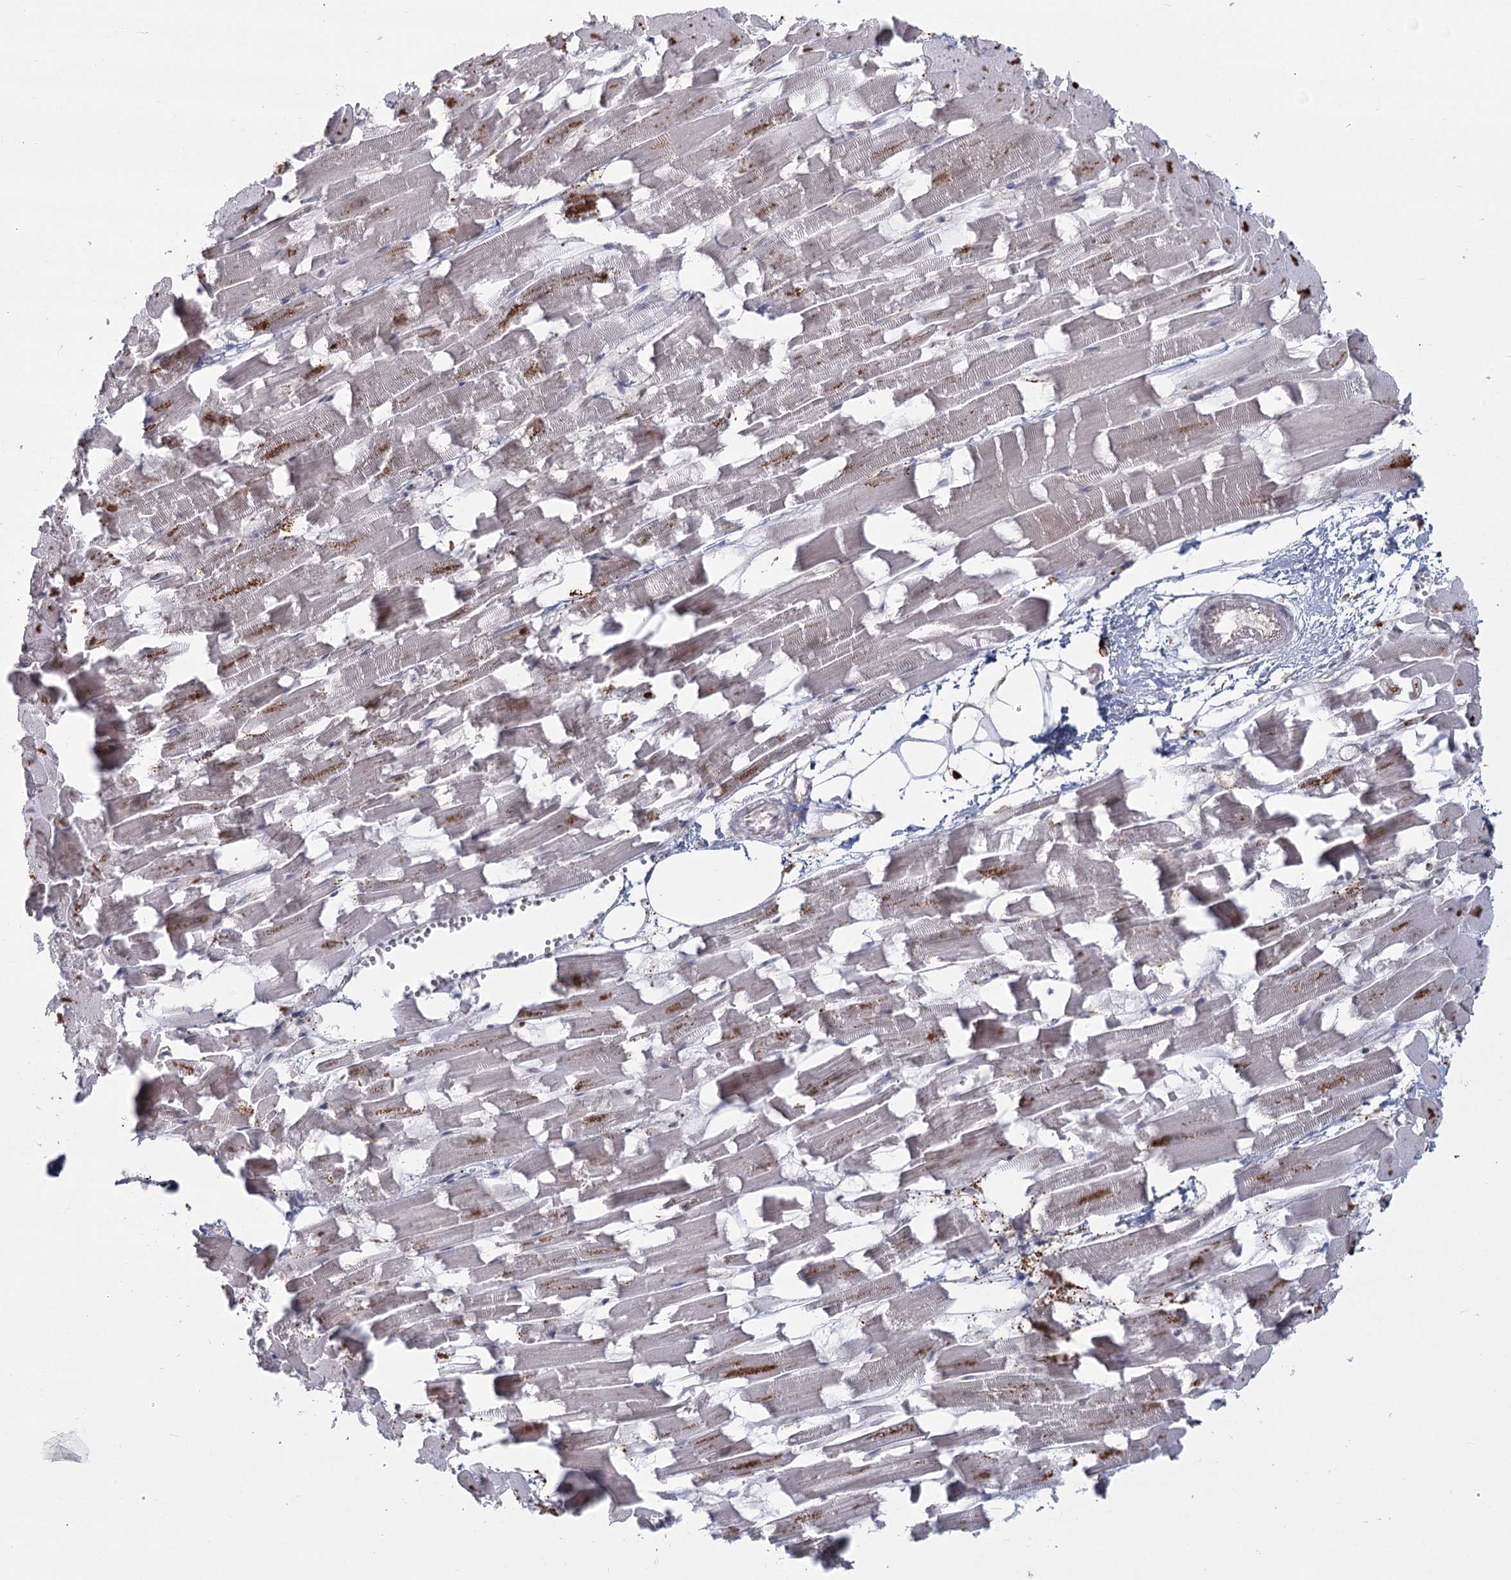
{"staining": {"intensity": "moderate", "quantity": "25%-75%", "location": "cytoplasmic/membranous"}, "tissue": "heart muscle", "cell_type": "Cardiomyocytes", "image_type": "normal", "snomed": [{"axis": "morphology", "description": "Normal tissue, NOS"}, {"axis": "topography", "description": "Heart"}], "caption": "Immunohistochemistry (IHC) histopathology image of benign heart muscle: human heart muscle stained using immunohistochemistry (IHC) exhibits medium levels of moderate protein expression localized specifically in the cytoplasmic/membranous of cardiomyocytes, appearing as a cytoplasmic/membranous brown color.", "gene": "AP2M1", "patient": {"sex": "female", "age": 64}}